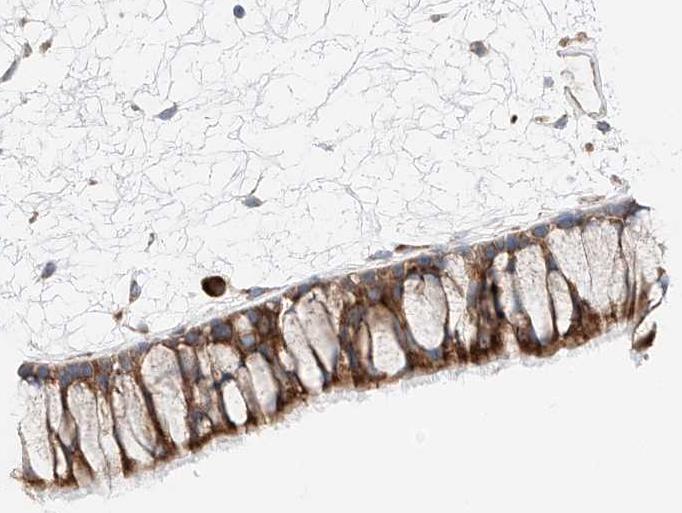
{"staining": {"intensity": "moderate", "quantity": ">75%", "location": "cytoplasmic/membranous"}, "tissue": "nasopharynx", "cell_type": "Respiratory epithelial cells", "image_type": "normal", "snomed": [{"axis": "morphology", "description": "Normal tissue, NOS"}, {"axis": "topography", "description": "Nasopharynx"}], "caption": "High-power microscopy captured an immunohistochemistry (IHC) histopathology image of normal nasopharynx, revealing moderate cytoplasmic/membranous positivity in approximately >75% of respiratory epithelial cells. (Brightfield microscopy of DAB IHC at high magnification).", "gene": "CRELD1", "patient": {"sex": "male", "age": 64}}